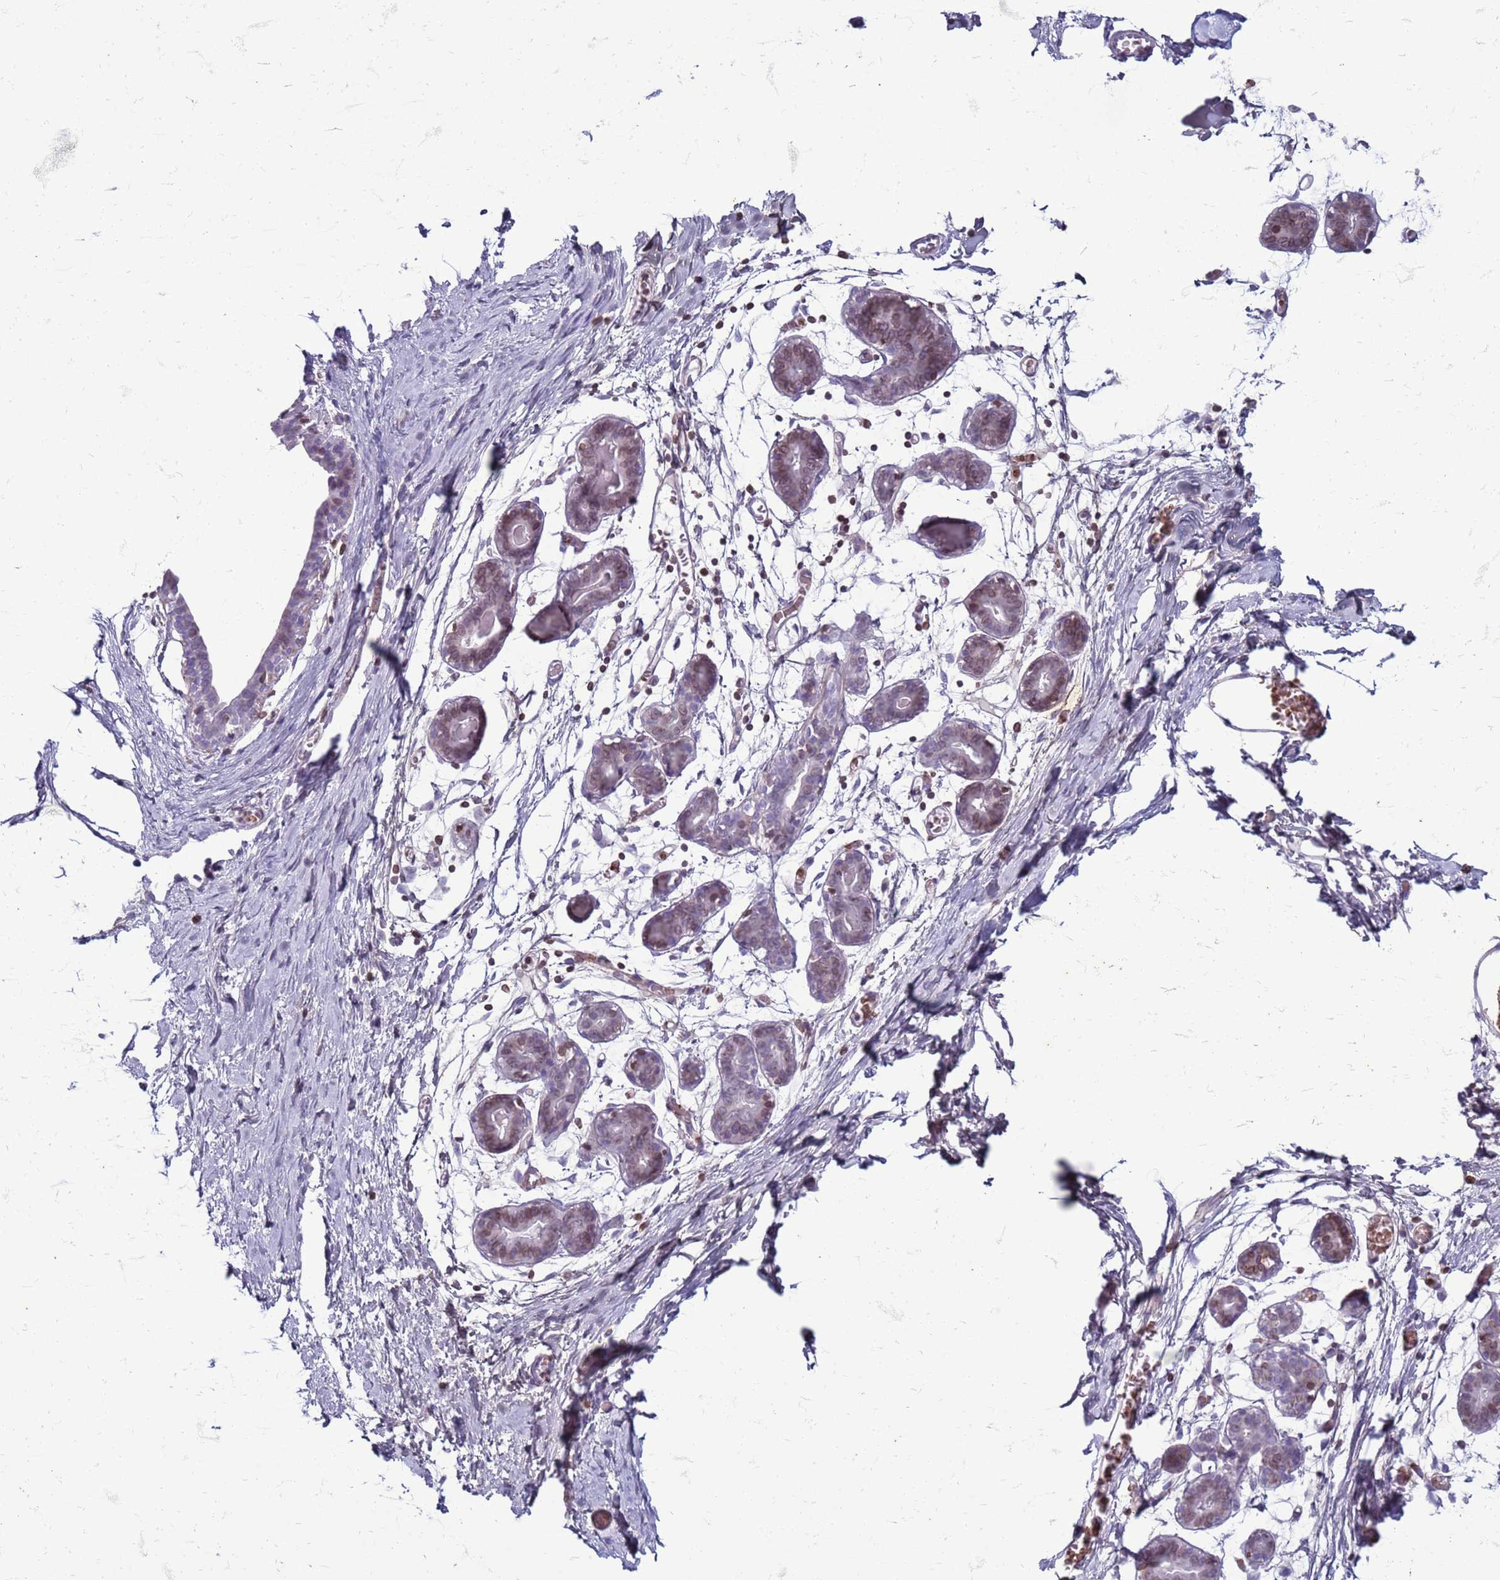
{"staining": {"intensity": "negative", "quantity": "none", "location": "none"}, "tissue": "breast", "cell_type": "Adipocytes", "image_type": "normal", "snomed": [{"axis": "morphology", "description": "Normal tissue, NOS"}, {"axis": "topography", "description": "Breast"}], "caption": "Immunohistochemical staining of normal breast displays no significant expression in adipocytes. The staining is performed using DAB (3,3'-diaminobenzidine) brown chromogen with nuclei counter-stained in using hematoxylin.", "gene": "METTL25B", "patient": {"sex": "female", "age": 27}}